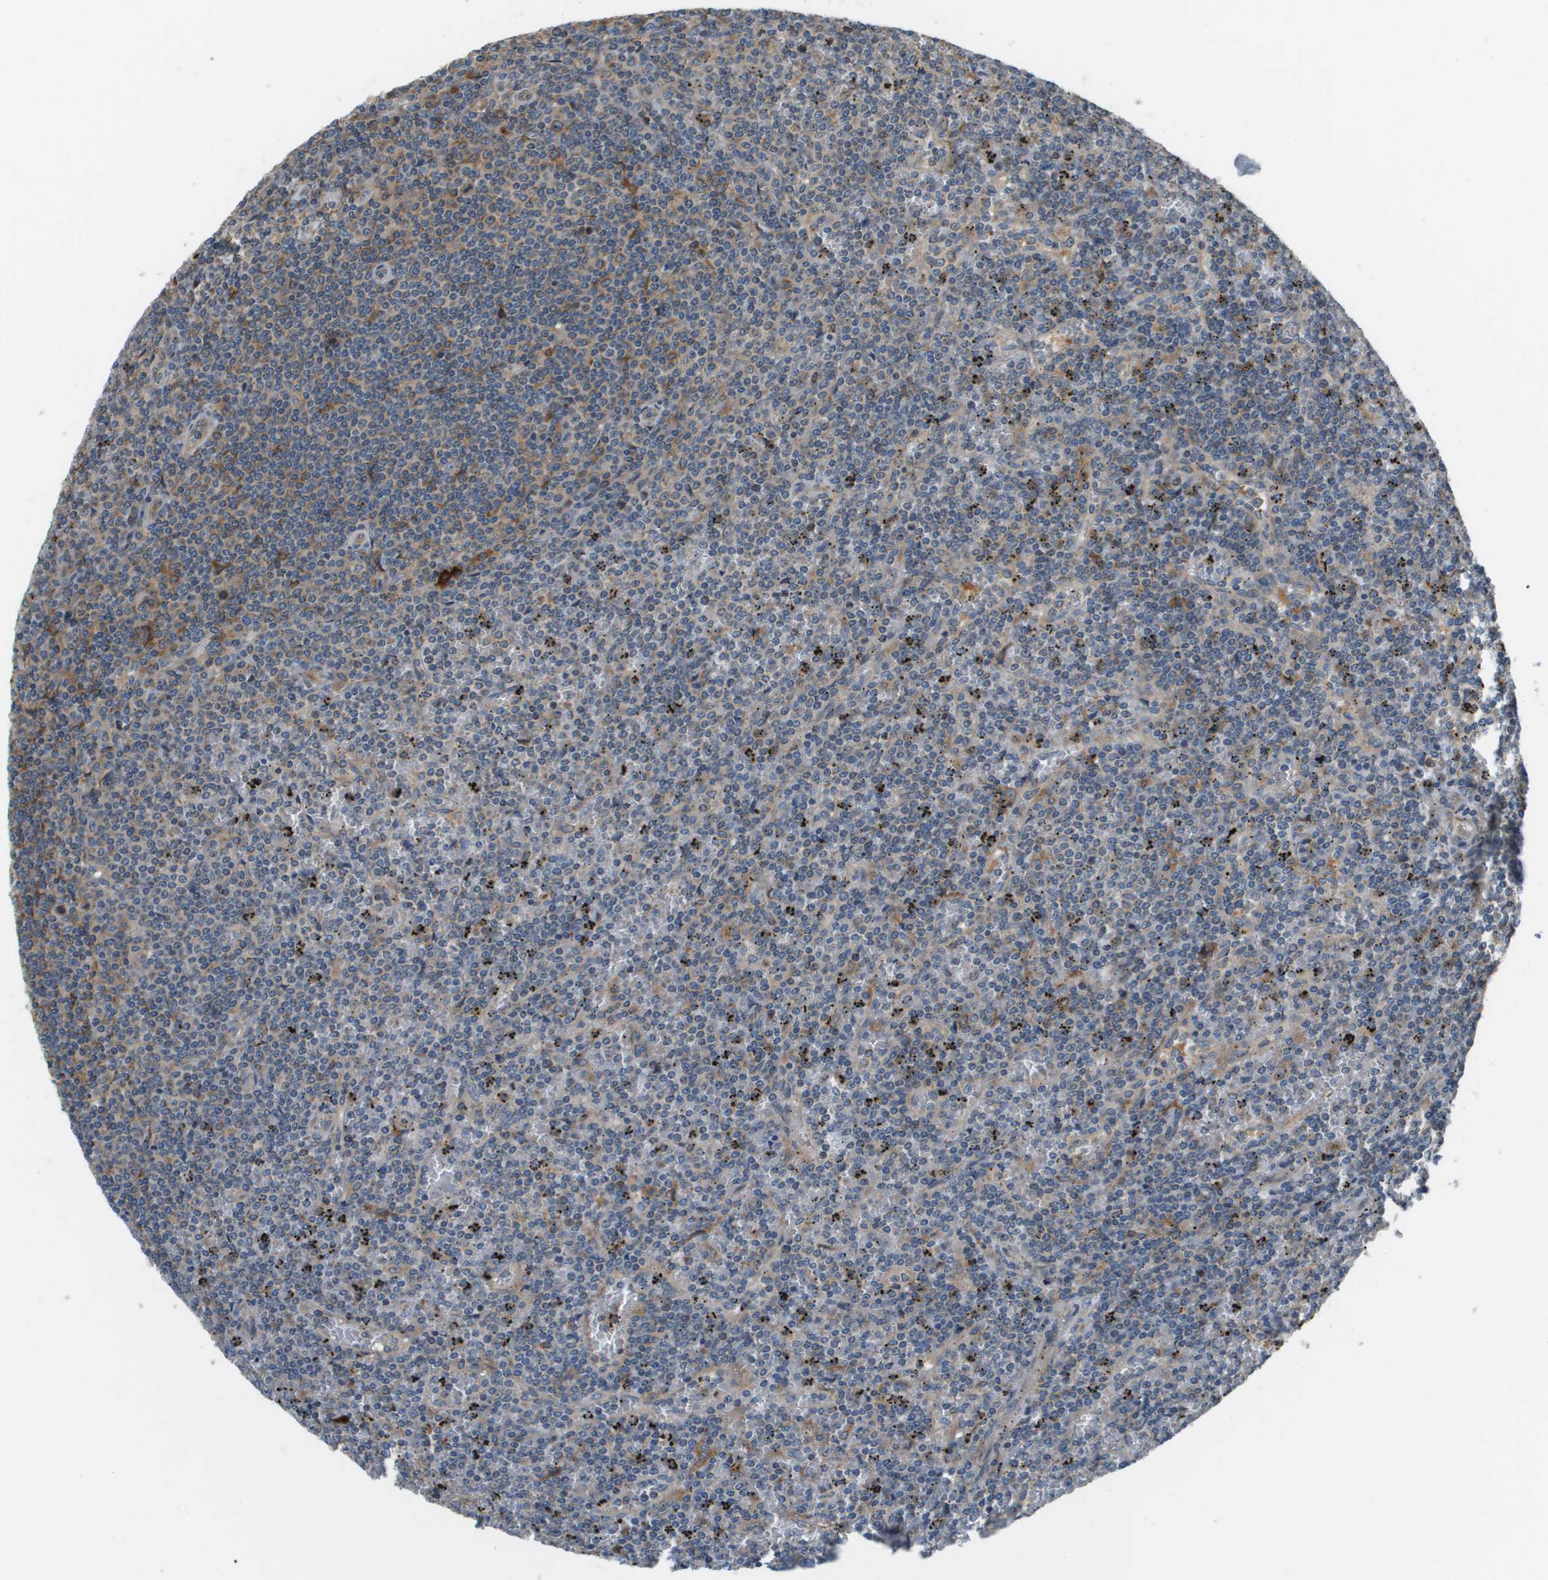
{"staining": {"intensity": "weak", "quantity": "<25%", "location": "cytoplasmic/membranous"}, "tissue": "lymphoma", "cell_type": "Tumor cells", "image_type": "cancer", "snomed": [{"axis": "morphology", "description": "Malignant lymphoma, non-Hodgkin's type, Low grade"}, {"axis": "topography", "description": "Spleen"}], "caption": "This is an immunohistochemistry (IHC) image of human malignant lymphoma, non-Hodgkin's type (low-grade). There is no positivity in tumor cells.", "gene": "SAMSN1", "patient": {"sex": "female", "age": 19}}